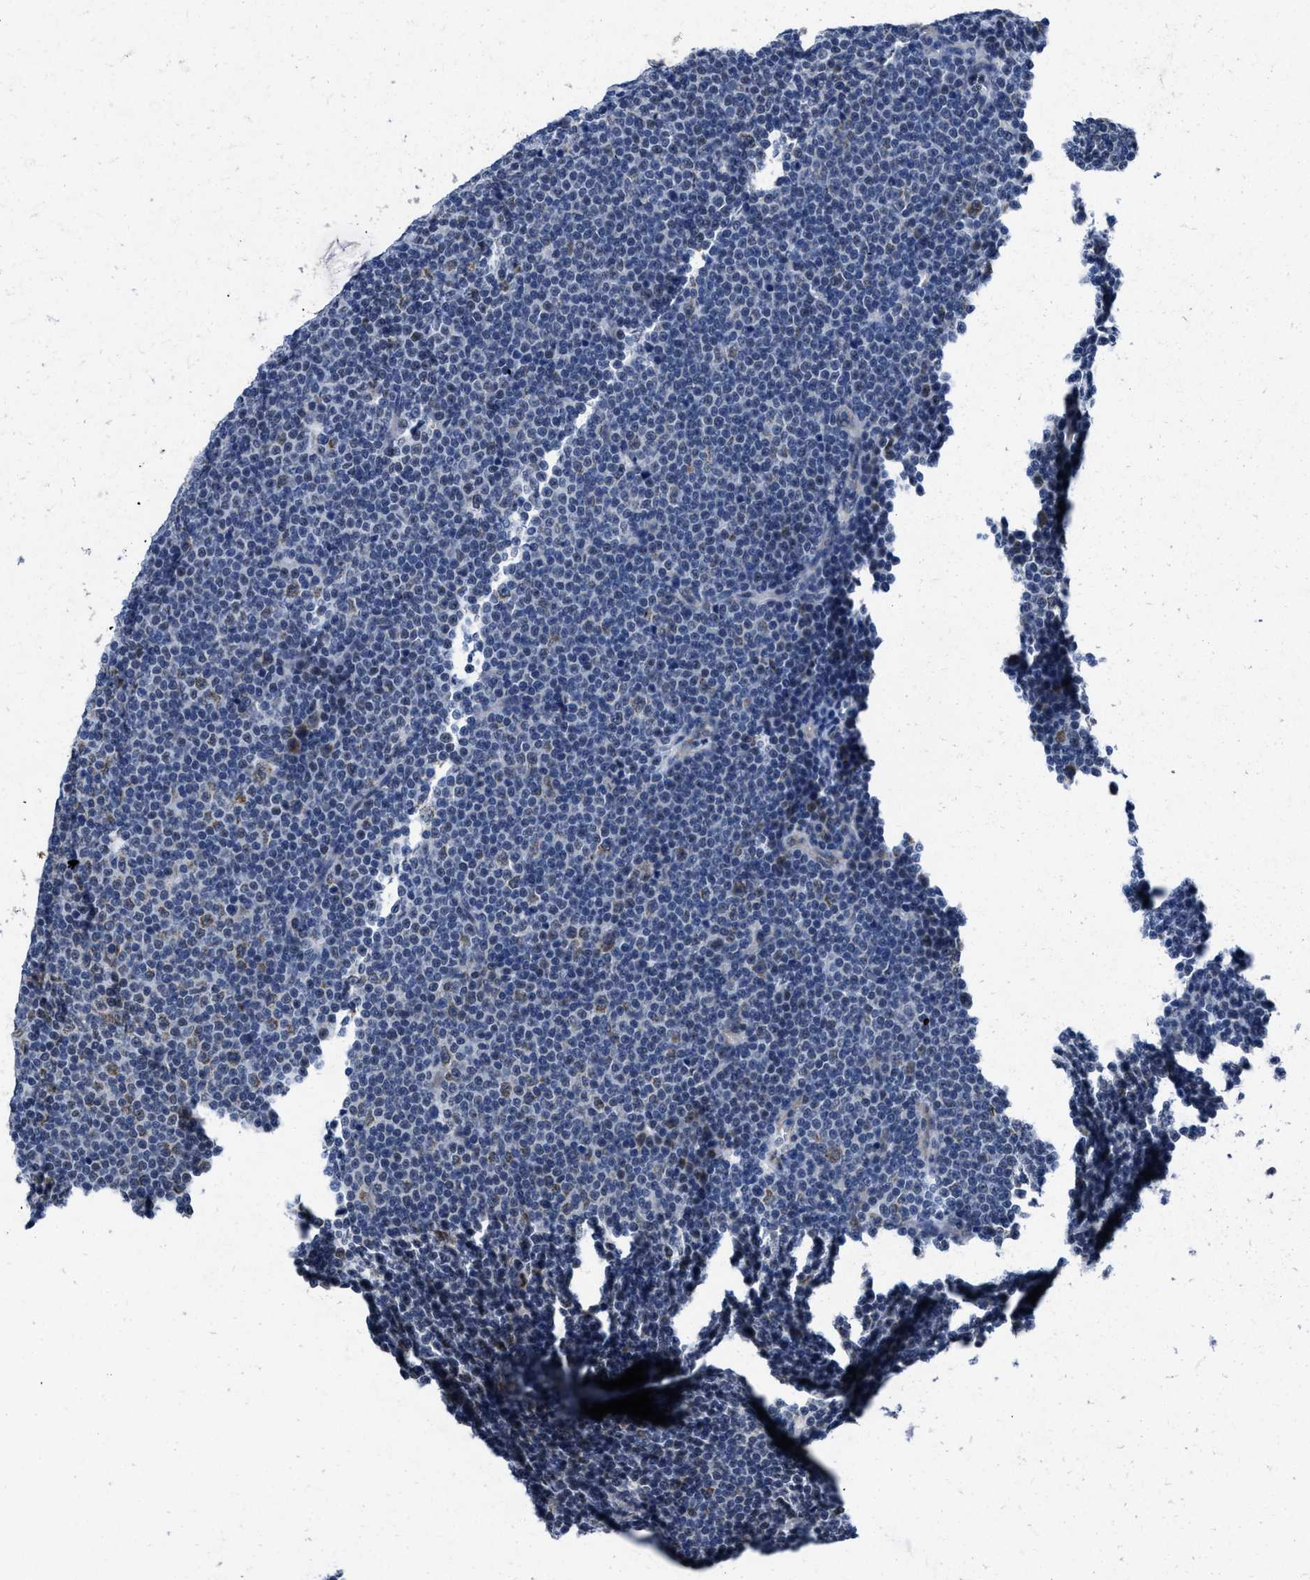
{"staining": {"intensity": "weak", "quantity": "<25%", "location": "nuclear"}, "tissue": "lymphoma", "cell_type": "Tumor cells", "image_type": "cancer", "snomed": [{"axis": "morphology", "description": "Malignant lymphoma, non-Hodgkin's type, Low grade"}, {"axis": "topography", "description": "Lymph node"}], "caption": "Lymphoma stained for a protein using IHC demonstrates no expression tumor cells.", "gene": "ID3", "patient": {"sex": "female", "age": 67}}